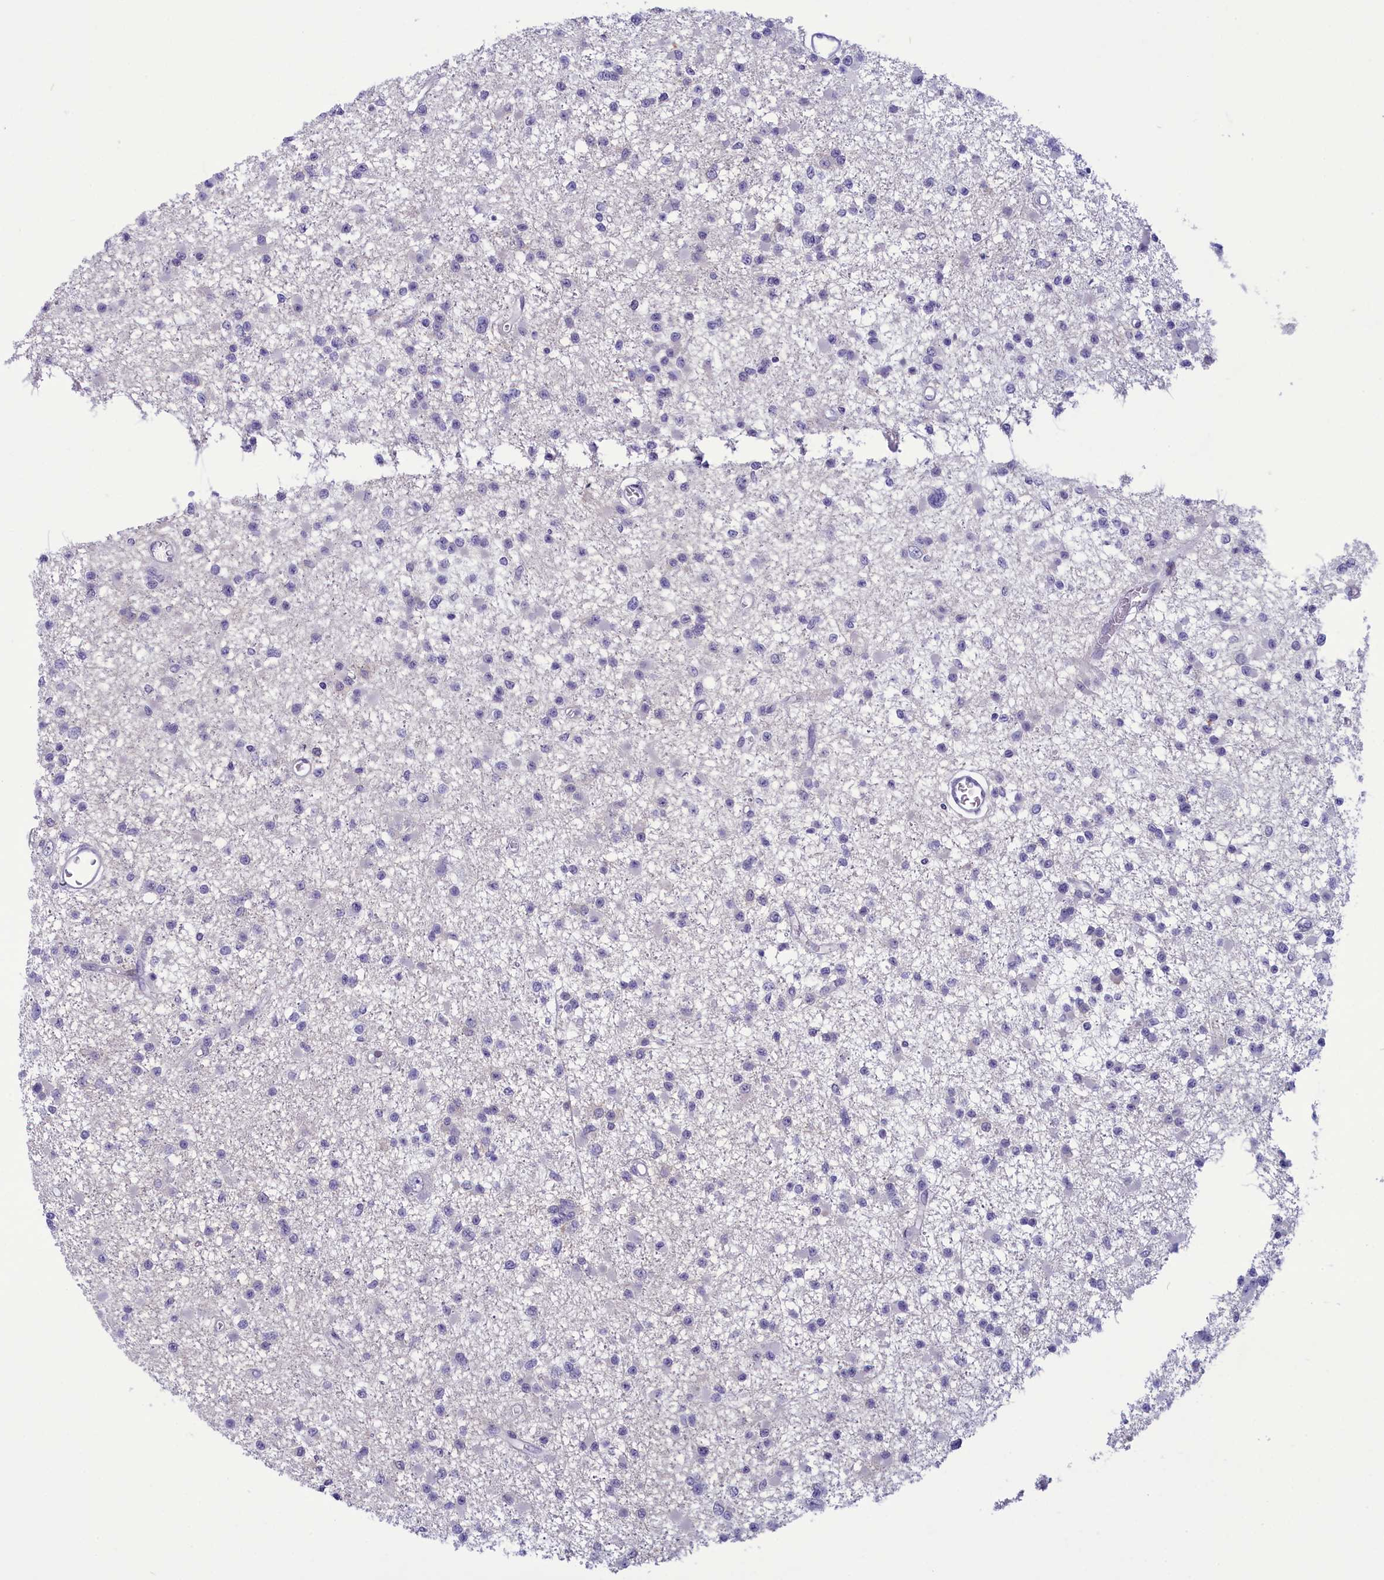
{"staining": {"intensity": "negative", "quantity": "none", "location": "none"}, "tissue": "glioma", "cell_type": "Tumor cells", "image_type": "cancer", "snomed": [{"axis": "morphology", "description": "Glioma, malignant, Low grade"}, {"axis": "topography", "description": "Brain"}], "caption": "The immunohistochemistry photomicrograph has no significant staining in tumor cells of glioma tissue.", "gene": "CORO2A", "patient": {"sex": "female", "age": 22}}